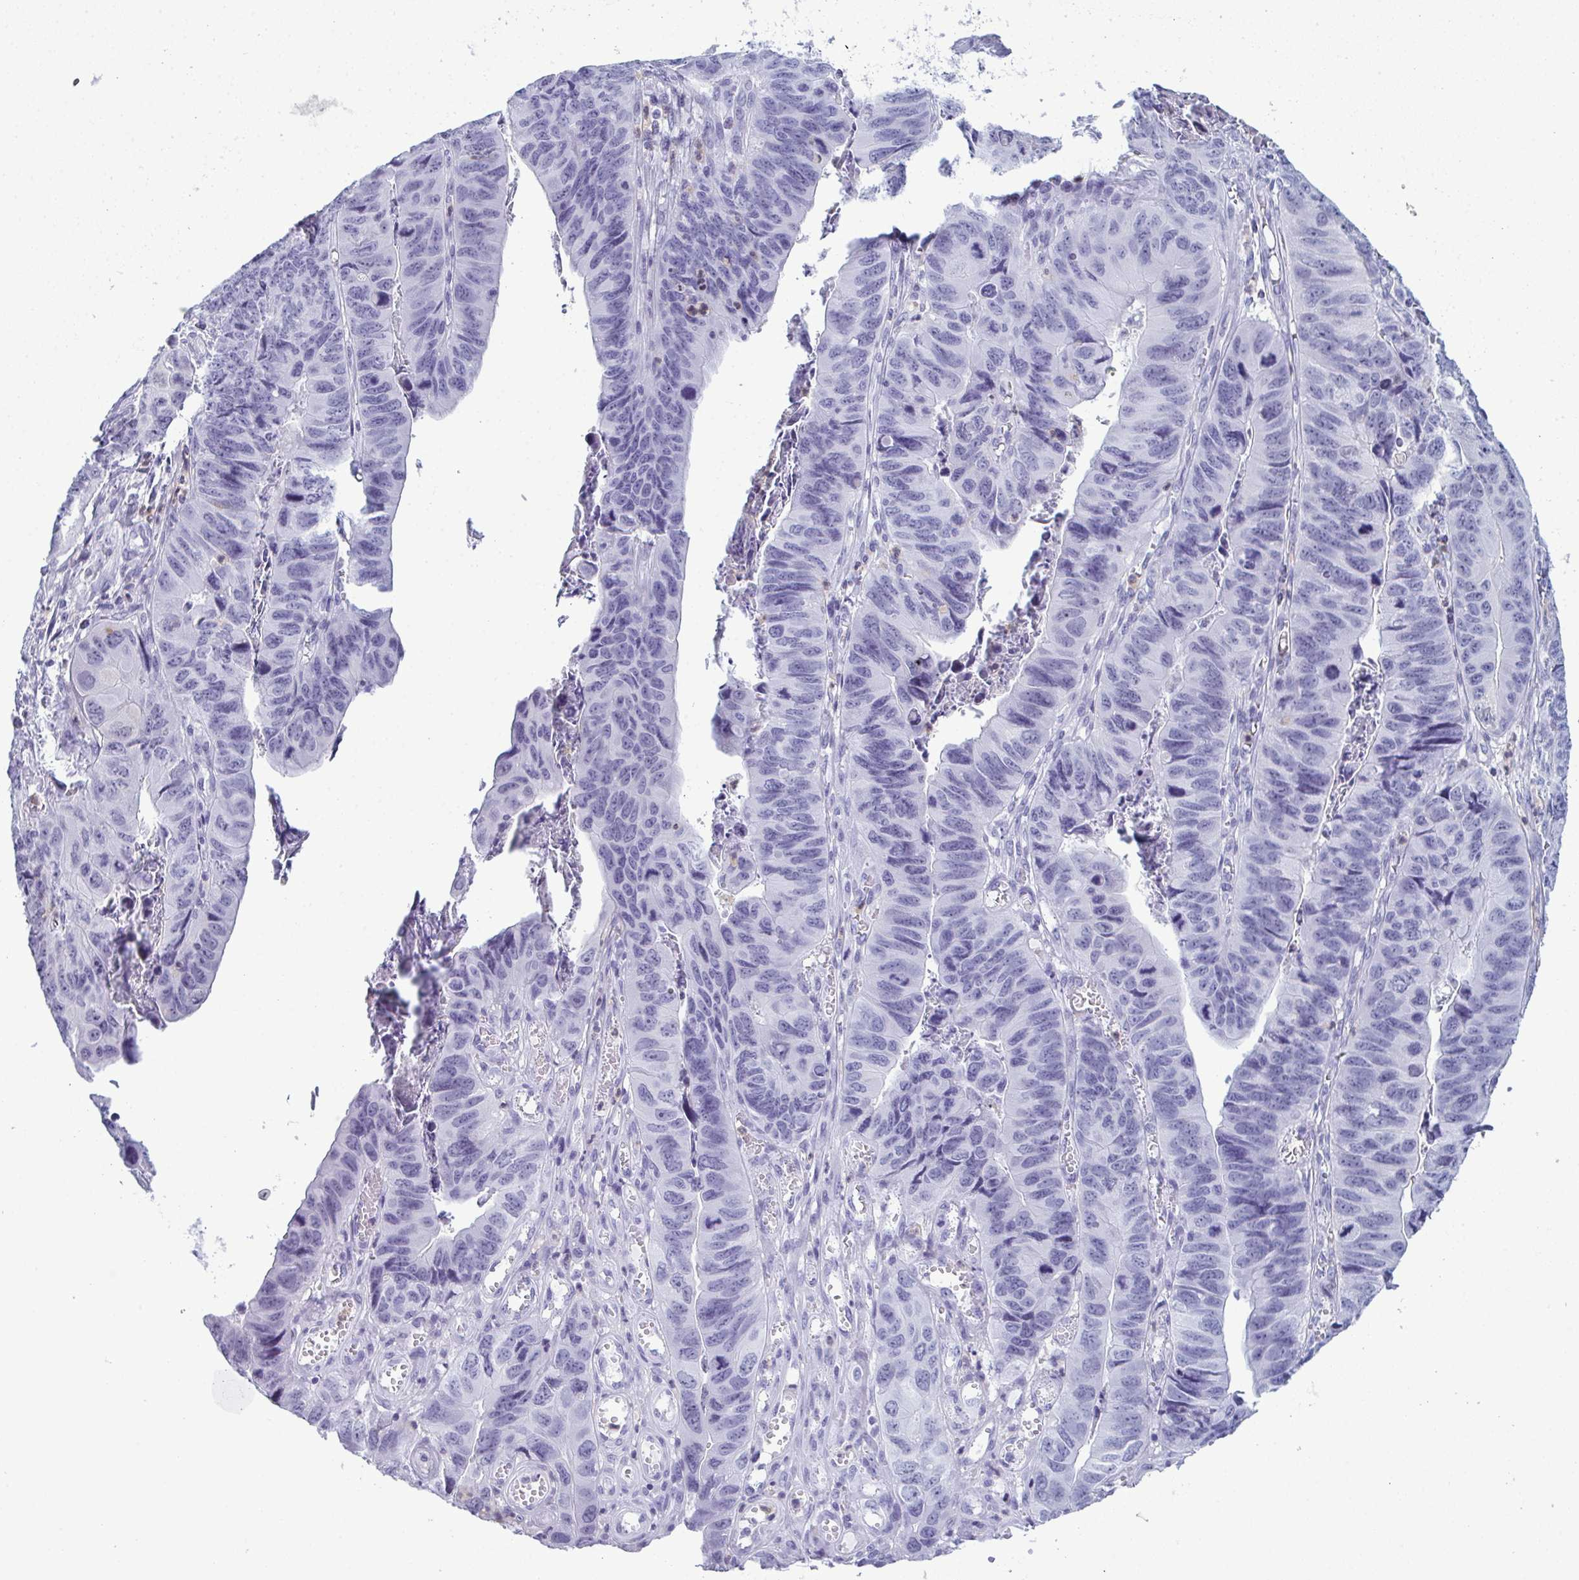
{"staining": {"intensity": "negative", "quantity": "none", "location": "none"}, "tissue": "stomach cancer", "cell_type": "Tumor cells", "image_type": "cancer", "snomed": [{"axis": "morphology", "description": "Adenocarcinoma, NOS"}, {"axis": "topography", "description": "Stomach, lower"}], "caption": "The immunohistochemistry (IHC) micrograph has no significant staining in tumor cells of stomach adenocarcinoma tissue. The staining was performed using DAB to visualize the protein expression in brown, while the nuclei were stained in blue with hematoxylin (Magnification: 20x).", "gene": "CDA", "patient": {"sex": "male", "age": 77}}